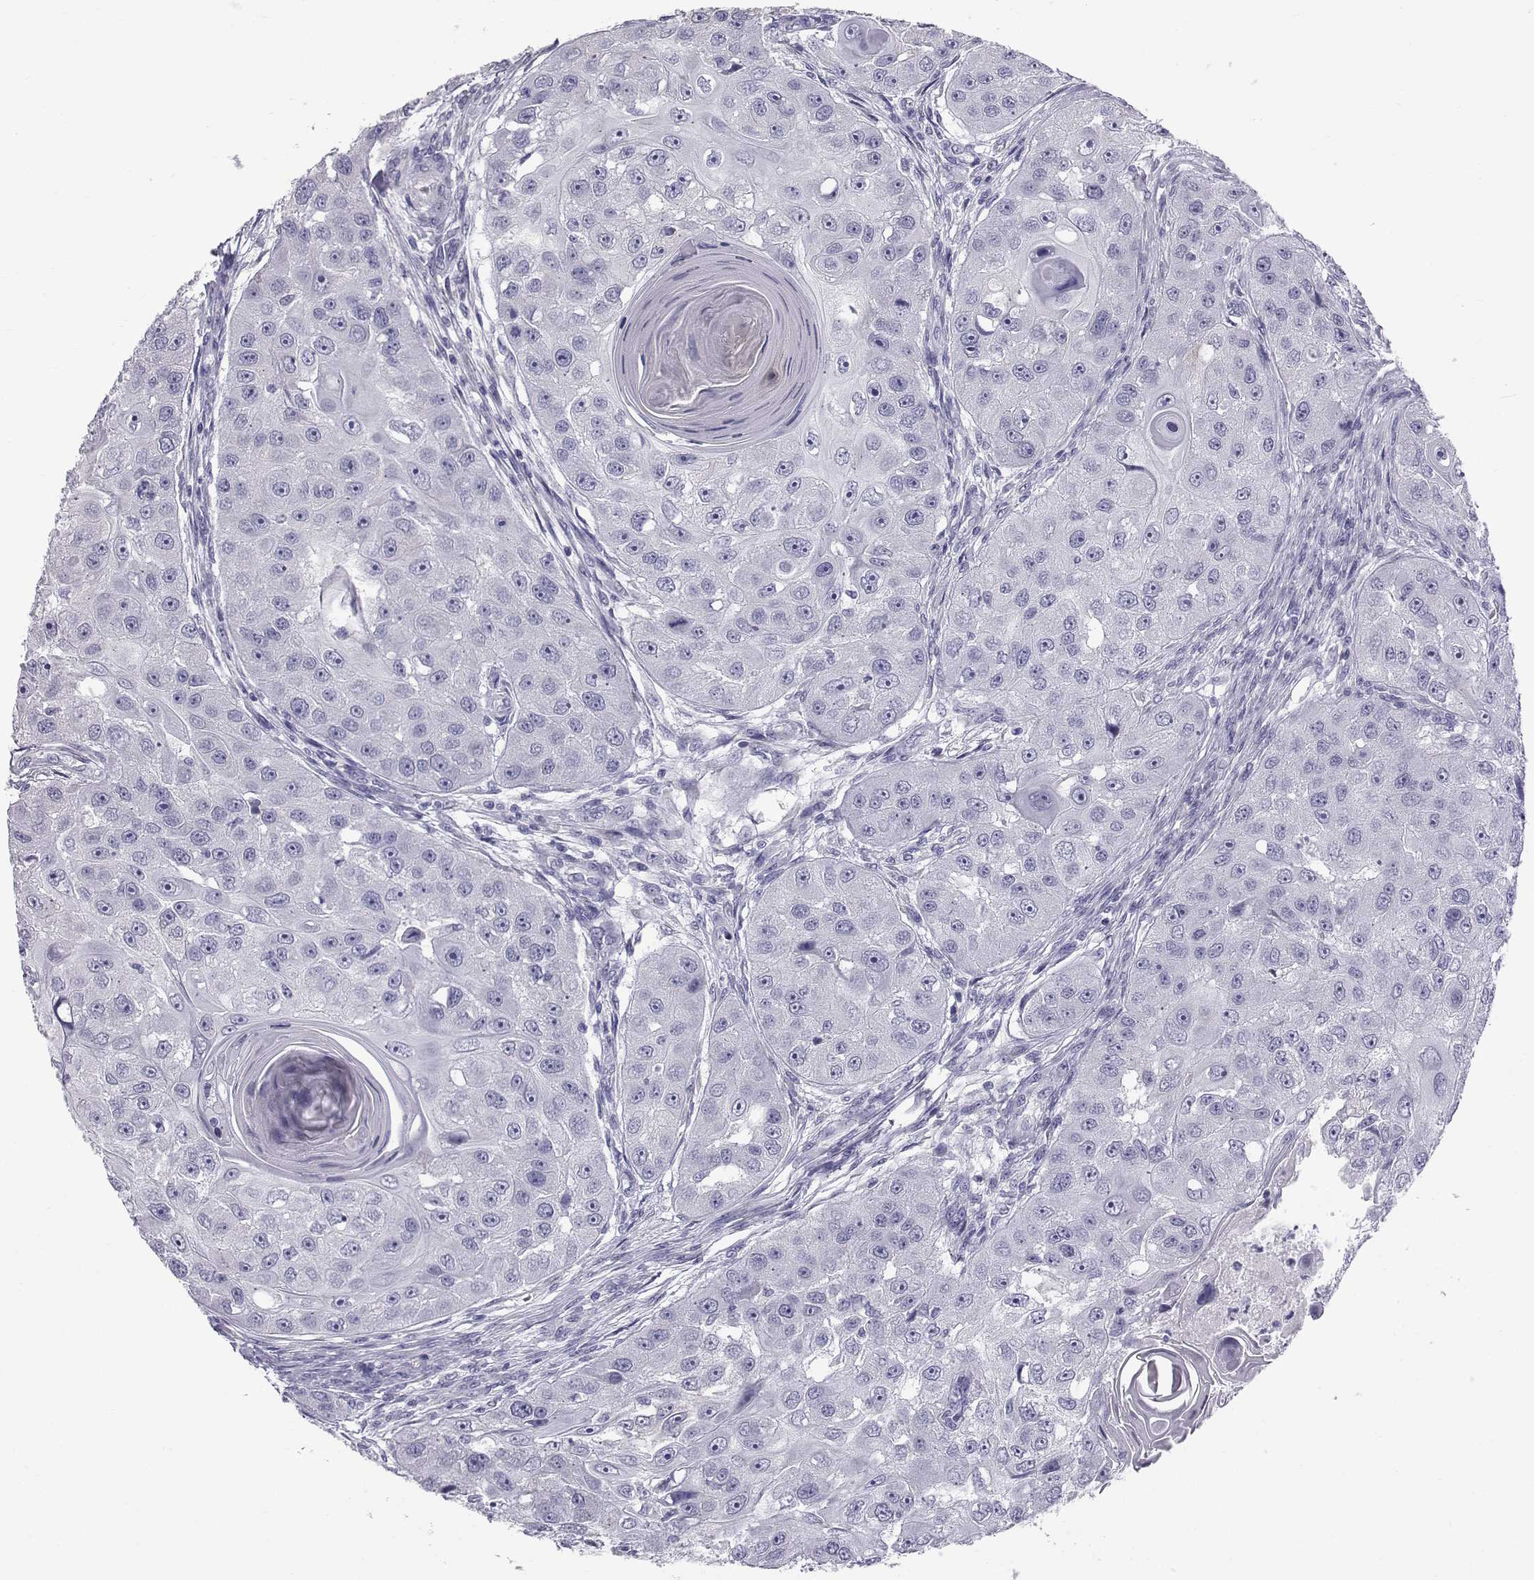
{"staining": {"intensity": "negative", "quantity": "none", "location": "none"}, "tissue": "head and neck cancer", "cell_type": "Tumor cells", "image_type": "cancer", "snomed": [{"axis": "morphology", "description": "Squamous cell carcinoma, NOS"}, {"axis": "topography", "description": "Head-Neck"}], "caption": "Immunohistochemical staining of human head and neck cancer (squamous cell carcinoma) demonstrates no significant expression in tumor cells. (DAB (3,3'-diaminobenzidine) immunohistochemistry with hematoxylin counter stain).", "gene": "RNASE12", "patient": {"sex": "male", "age": 51}}